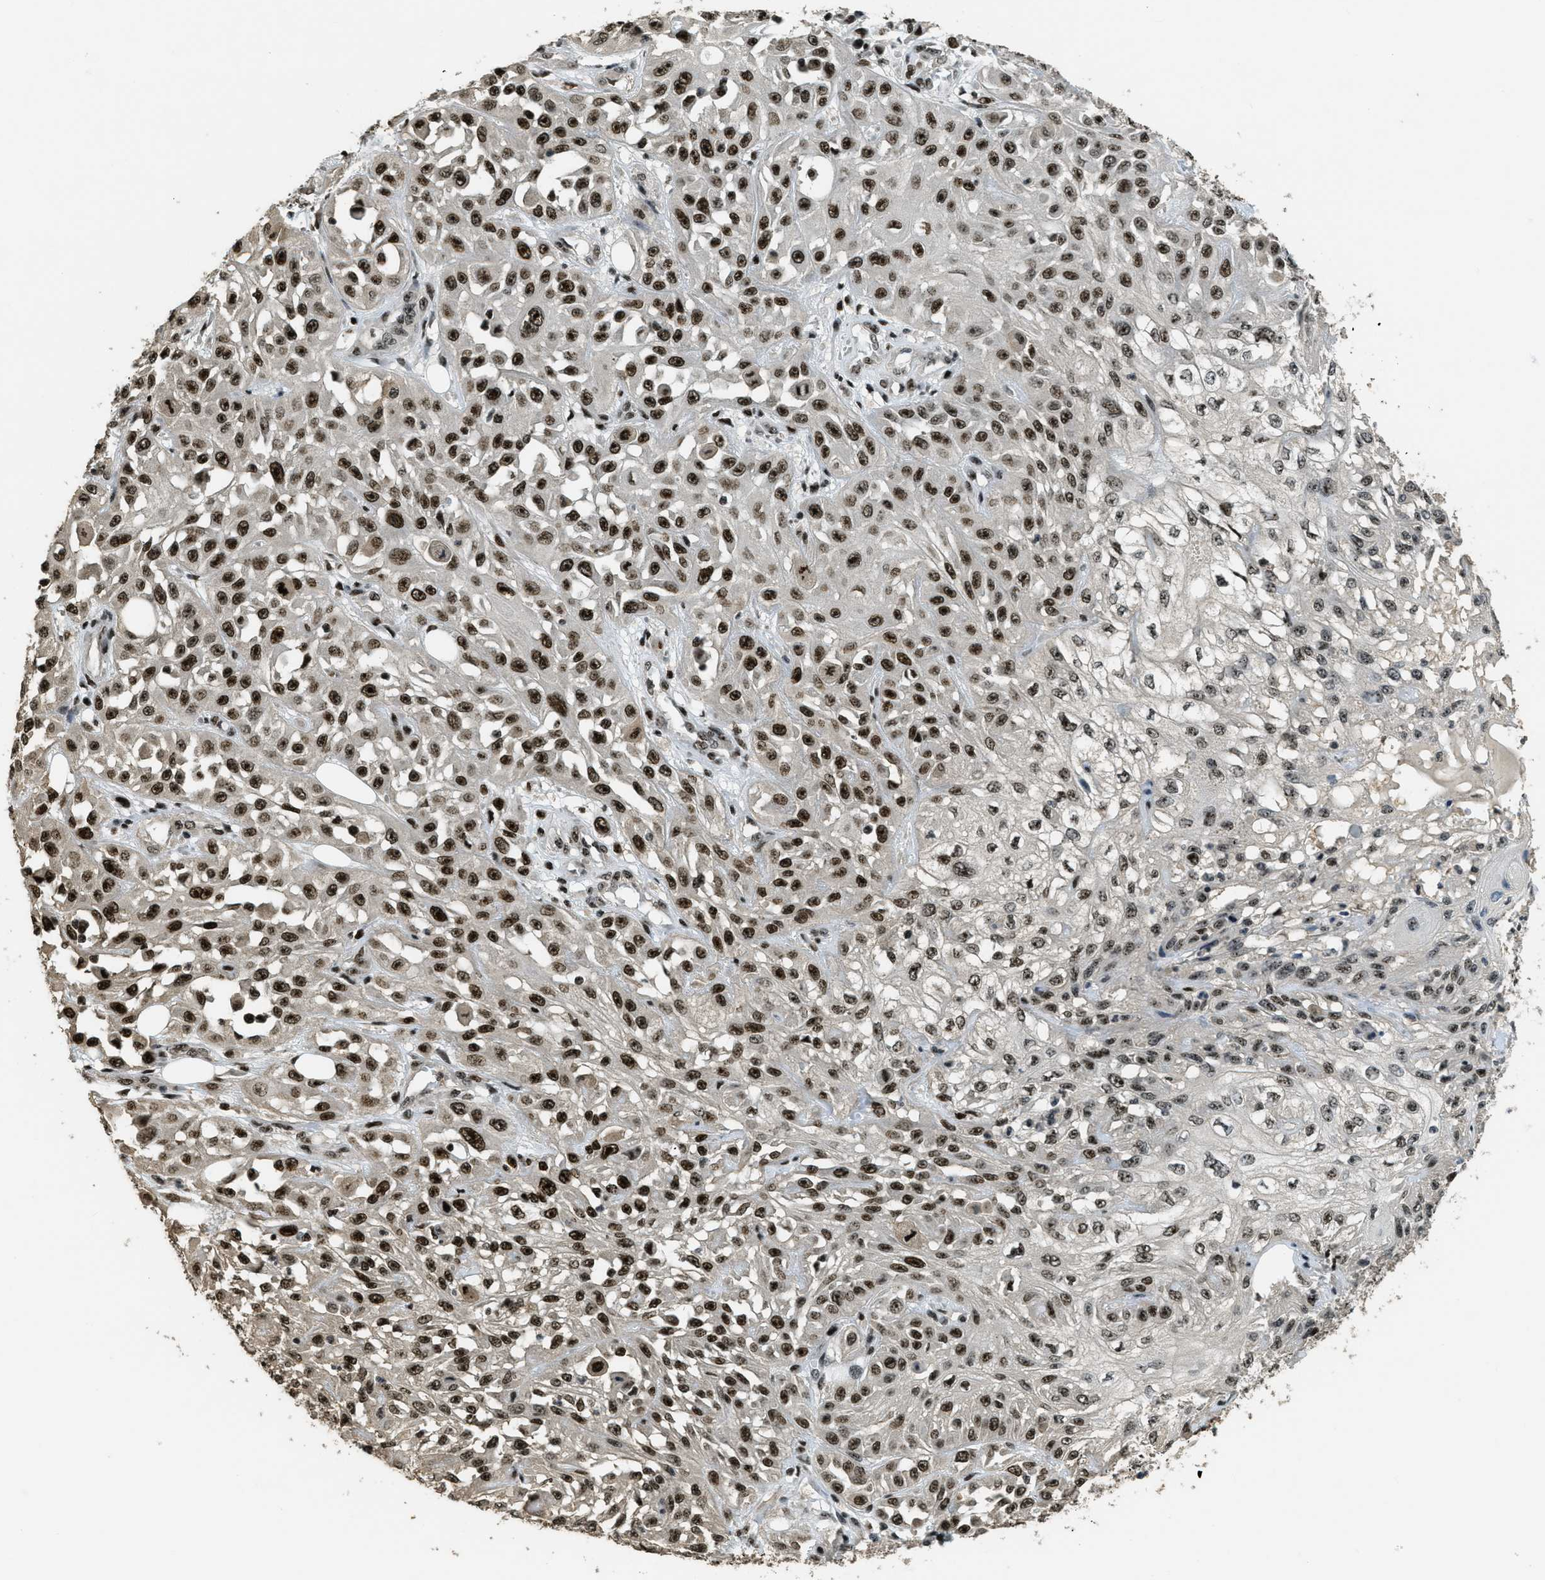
{"staining": {"intensity": "strong", "quantity": ">75%", "location": "nuclear"}, "tissue": "skin cancer", "cell_type": "Tumor cells", "image_type": "cancer", "snomed": [{"axis": "morphology", "description": "Squamous cell carcinoma, NOS"}, {"axis": "morphology", "description": "Squamous cell carcinoma, metastatic, NOS"}, {"axis": "topography", "description": "Skin"}, {"axis": "topography", "description": "Lymph node"}], "caption": "The image displays a brown stain indicating the presence of a protein in the nuclear of tumor cells in squamous cell carcinoma (skin).", "gene": "SP100", "patient": {"sex": "male", "age": 75}}